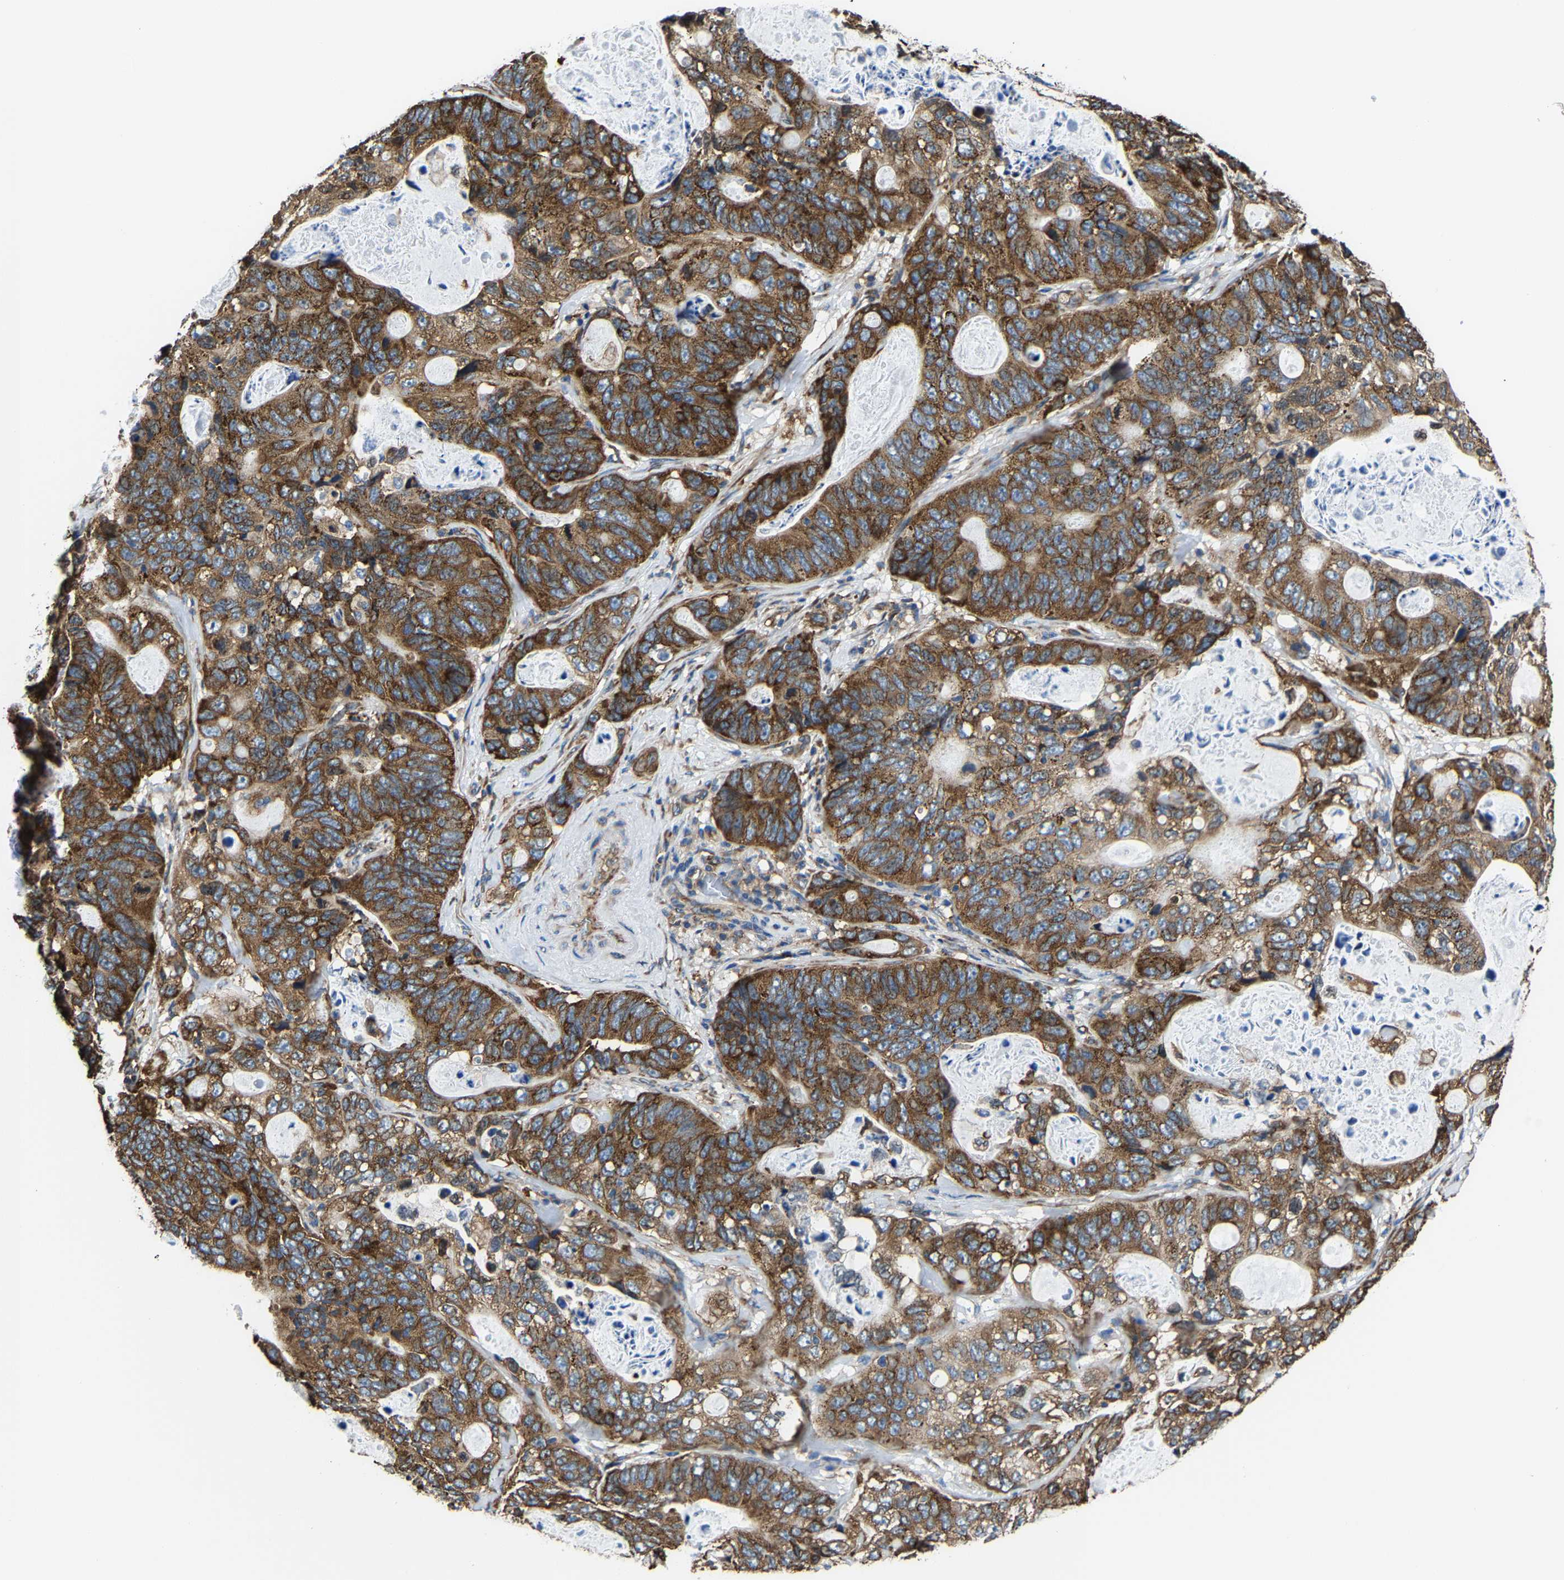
{"staining": {"intensity": "strong", "quantity": ">75%", "location": "cytoplasmic/membranous"}, "tissue": "stomach cancer", "cell_type": "Tumor cells", "image_type": "cancer", "snomed": [{"axis": "morphology", "description": "Normal tissue, NOS"}, {"axis": "morphology", "description": "Adenocarcinoma, NOS"}, {"axis": "topography", "description": "Stomach"}], "caption": "Immunohistochemical staining of stomach cancer (adenocarcinoma) displays high levels of strong cytoplasmic/membranous protein expression in about >75% of tumor cells.", "gene": "G3BP2", "patient": {"sex": "female", "age": 89}}